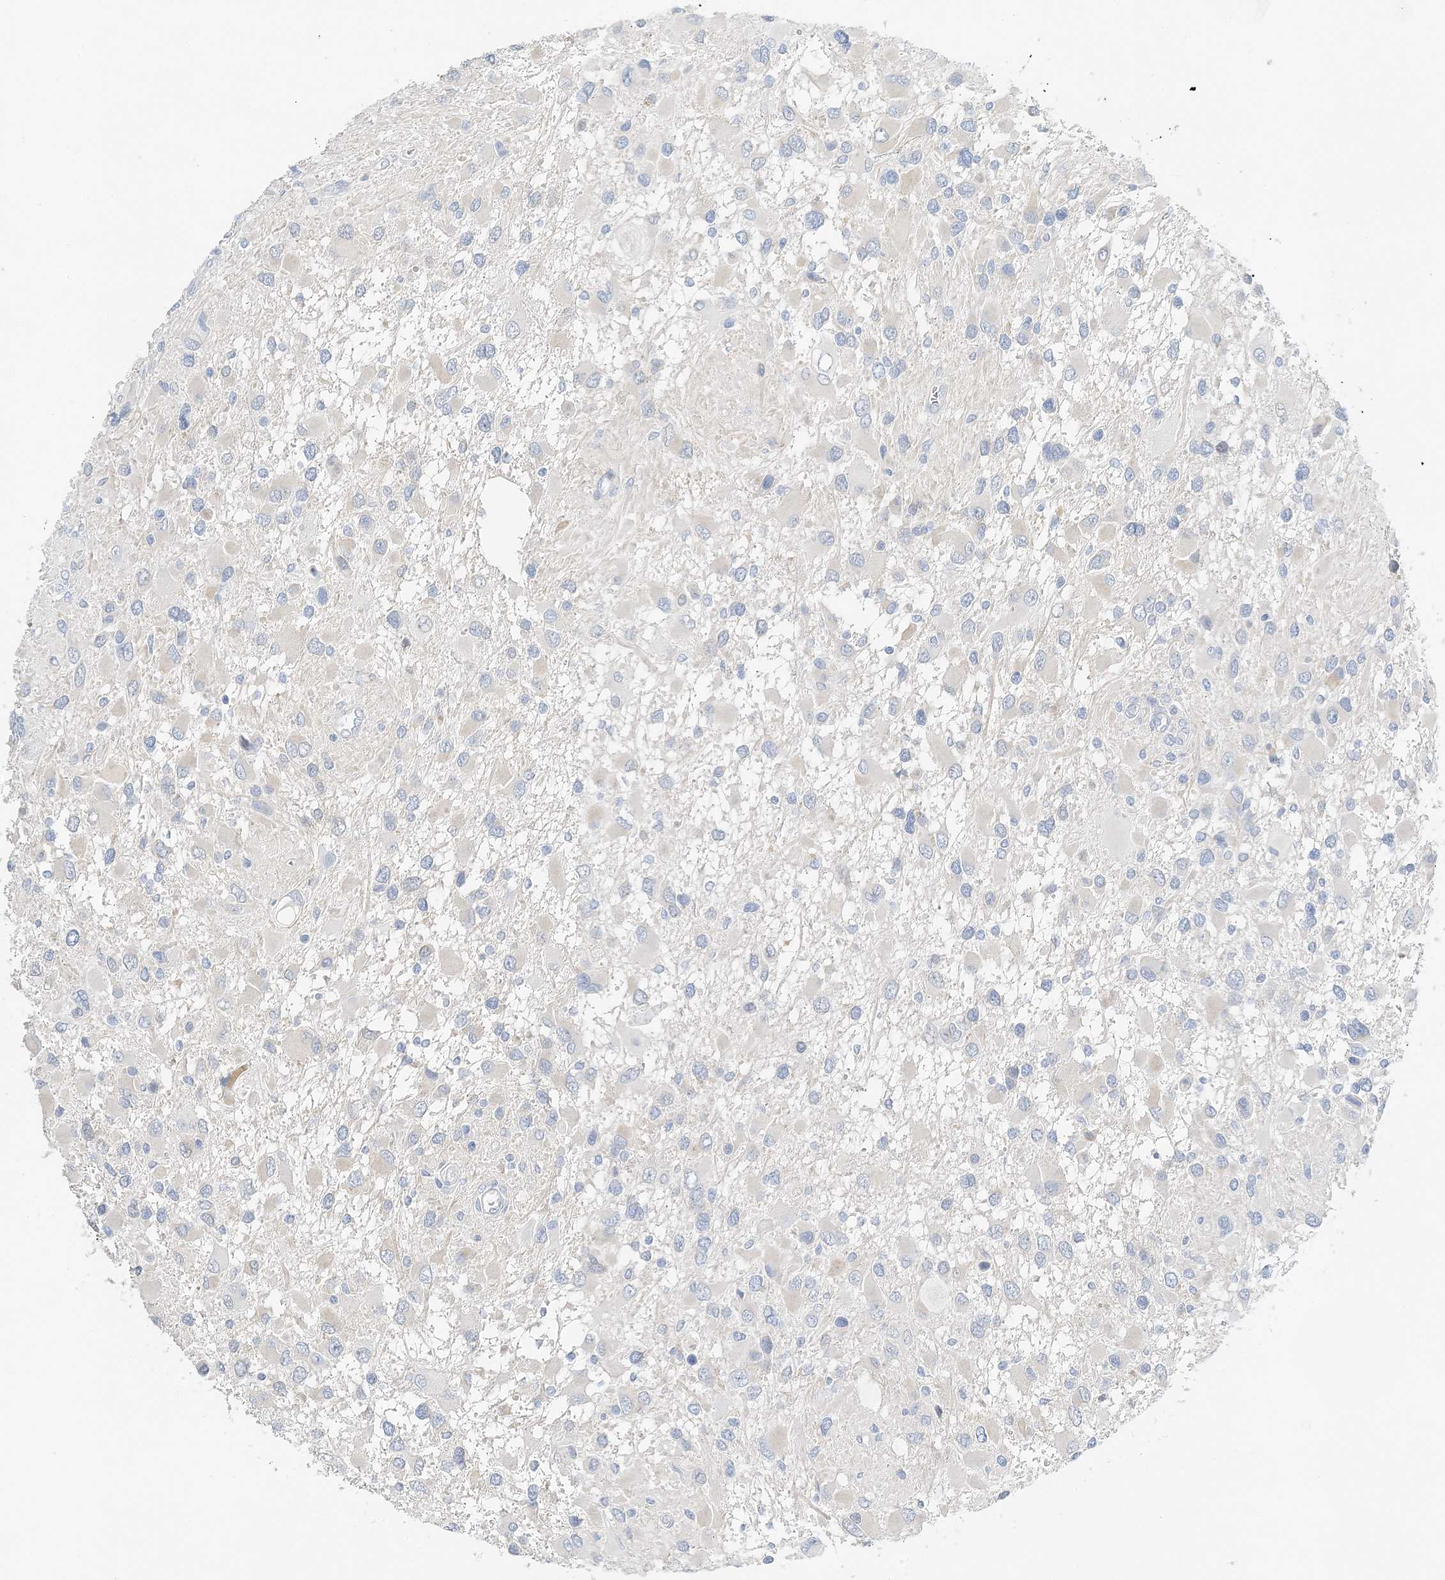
{"staining": {"intensity": "negative", "quantity": "none", "location": "none"}, "tissue": "glioma", "cell_type": "Tumor cells", "image_type": "cancer", "snomed": [{"axis": "morphology", "description": "Glioma, malignant, High grade"}, {"axis": "topography", "description": "Brain"}], "caption": "The immunohistochemistry photomicrograph has no significant expression in tumor cells of glioma tissue.", "gene": "VILL", "patient": {"sex": "male", "age": 53}}